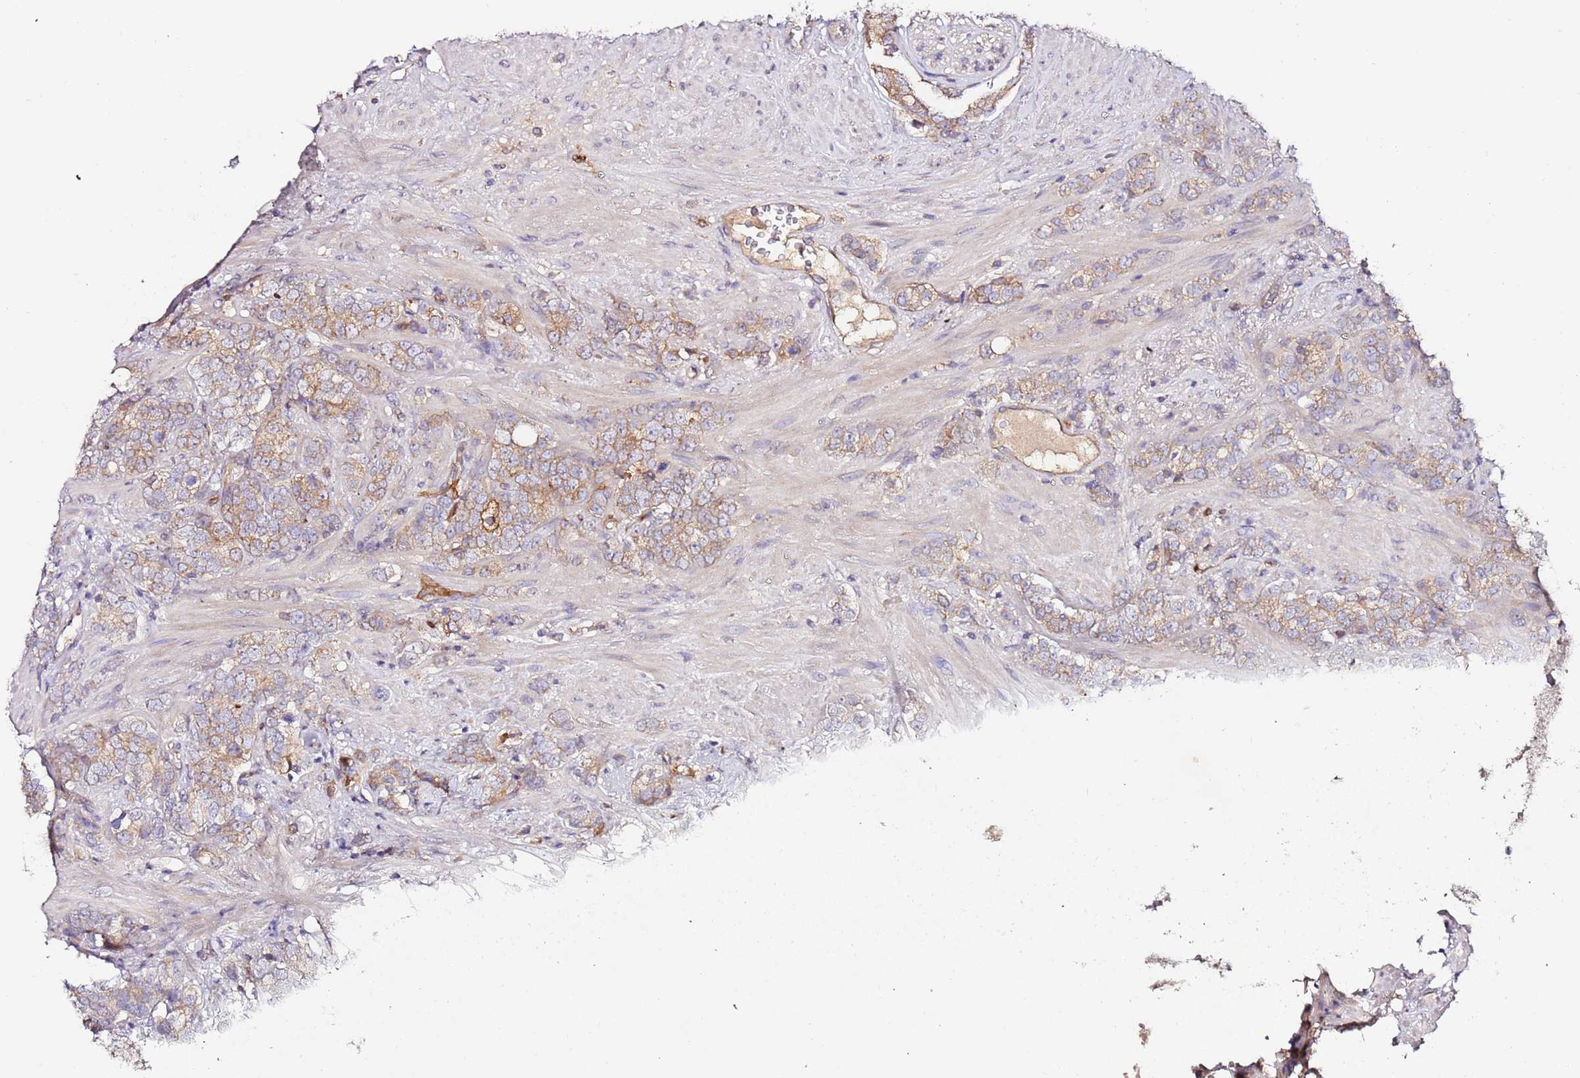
{"staining": {"intensity": "moderate", "quantity": "25%-75%", "location": "cytoplasmic/membranous"}, "tissue": "prostate cancer", "cell_type": "Tumor cells", "image_type": "cancer", "snomed": [{"axis": "morphology", "description": "Adenocarcinoma, High grade"}, {"axis": "topography", "description": "Prostate"}], "caption": "Immunohistochemistry photomicrograph of neoplastic tissue: human prostate adenocarcinoma (high-grade) stained using immunohistochemistry demonstrates medium levels of moderate protein expression localized specifically in the cytoplasmic/membranous of tumor cells, appearing as a cytoplasmic/membranous brown color.", "gene": "FLVCR1", "patient": {"sex": "male", "age": 64}}